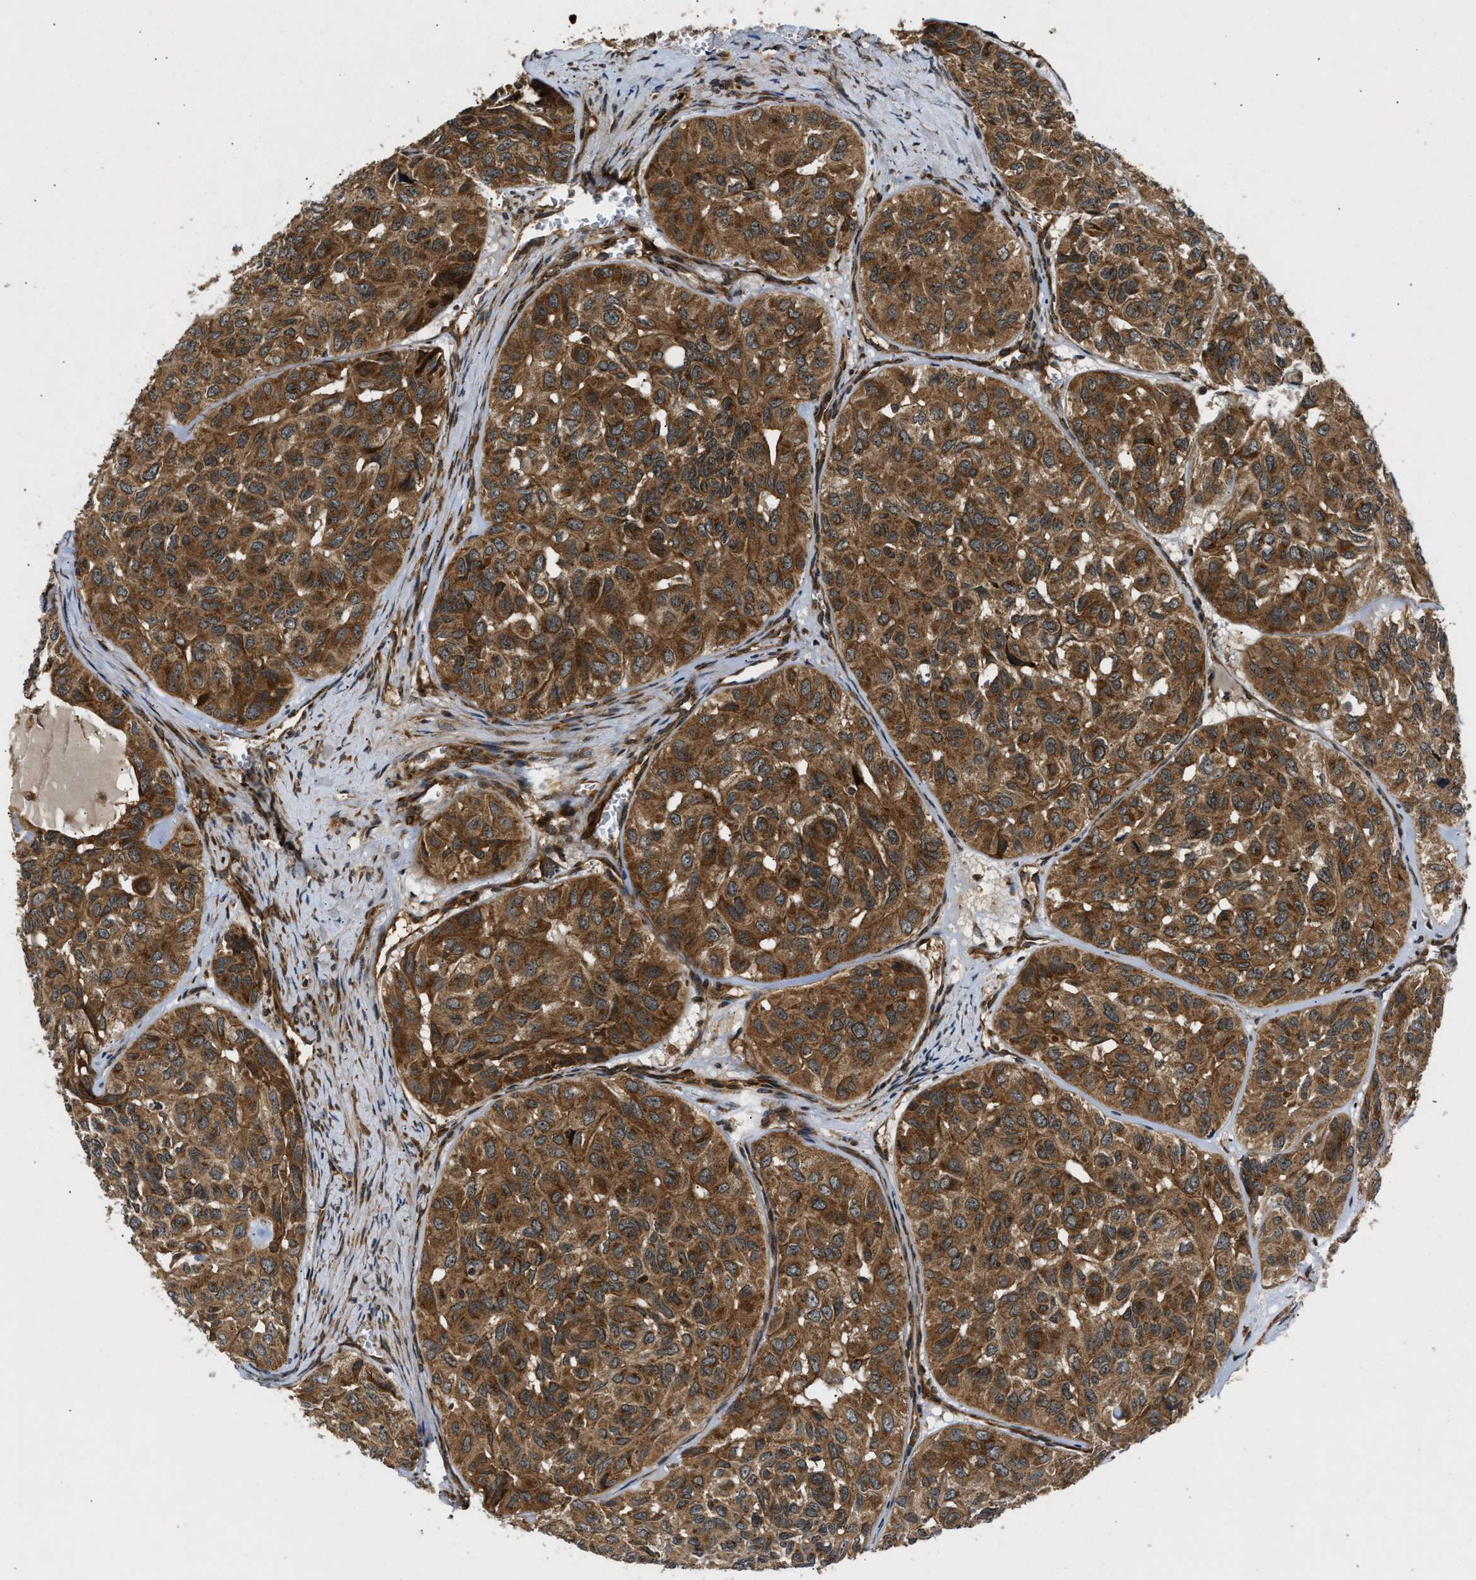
{"staining": {"intensity": "strong", "quantity": ">75%", "location": "cytoplasmic/membranous"}, "tissue": "head and neck cancer", "cell_type": "Tumor cells", "image_type": "cancer", "snomed": [{"axis": "morphology", "description": "Adenocarcinoma, NOS"}, {"axis": "topography", "description": "Salivary gland, NOS"}, {"axis": "topography", "description": "Head-Neck"}], "caption": "A high amount of strong cytoplasmic/membranous expression is identified in approximately >75% of tumor cells in head and neck cancer (adenocarcinoma) tissue.", "gene": "PNPLA8", "patient": {"sex": "female", "age": 76}}